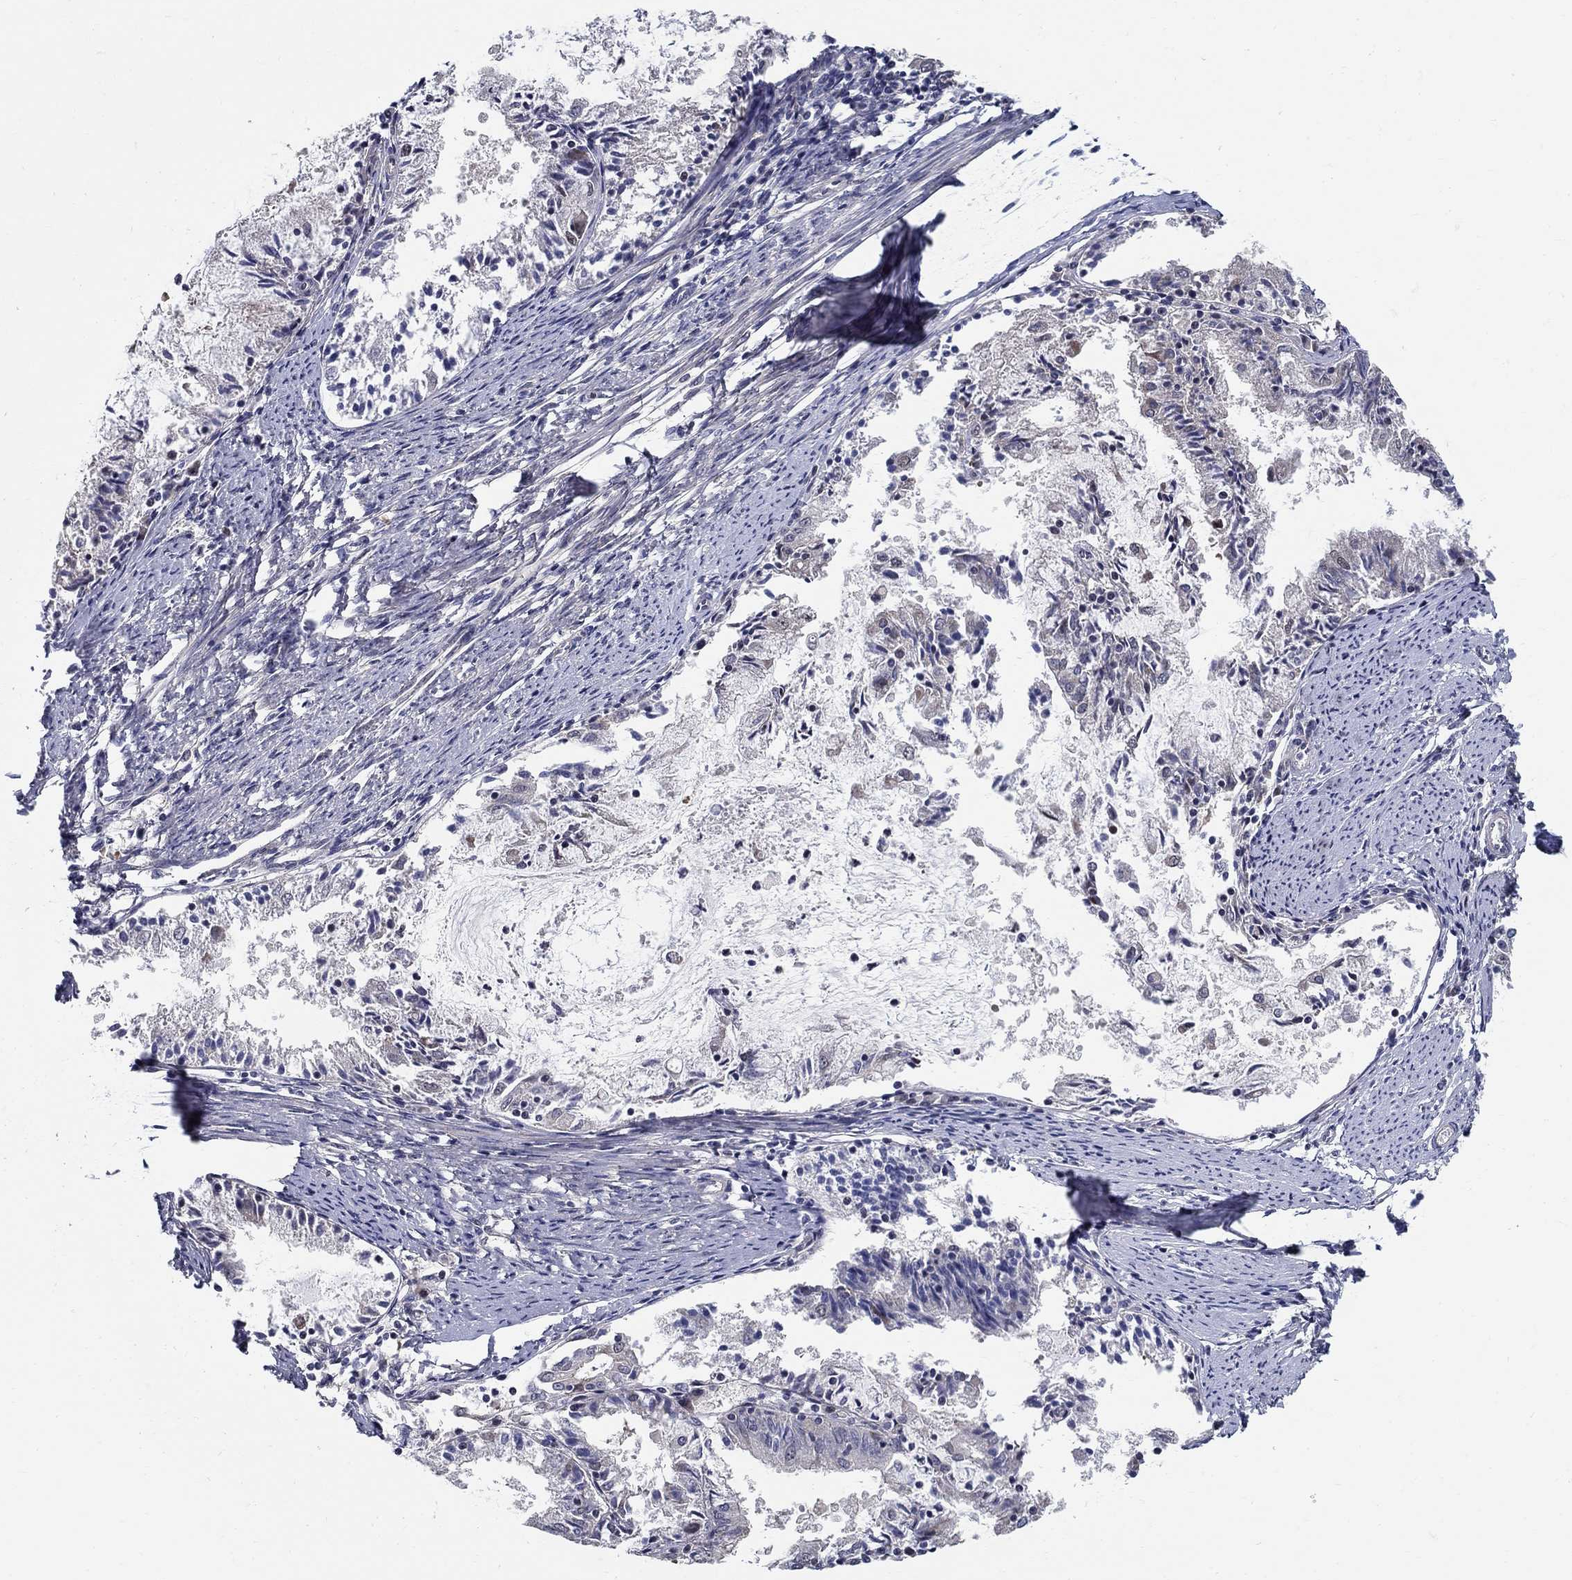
{"staining": {"intensity": "negative", "quantity": "none", "location": "none"}, "tissue": "endometrial cancer", "cell_type": "Tumor cells", "image_type": "cancer", "snomed": [{"axis": "morphology", "description": "Adenocarcinoma, NOS"}, {"axis": "topography", "description": "Endometrium"}], "caption": "IHC histopathology image of human endometrial cancer stained for a protein (brown), which reveals no positivity in tumor cells.", "gene": "C16orf46", "patient": {"sex": "female", "age": 57}}